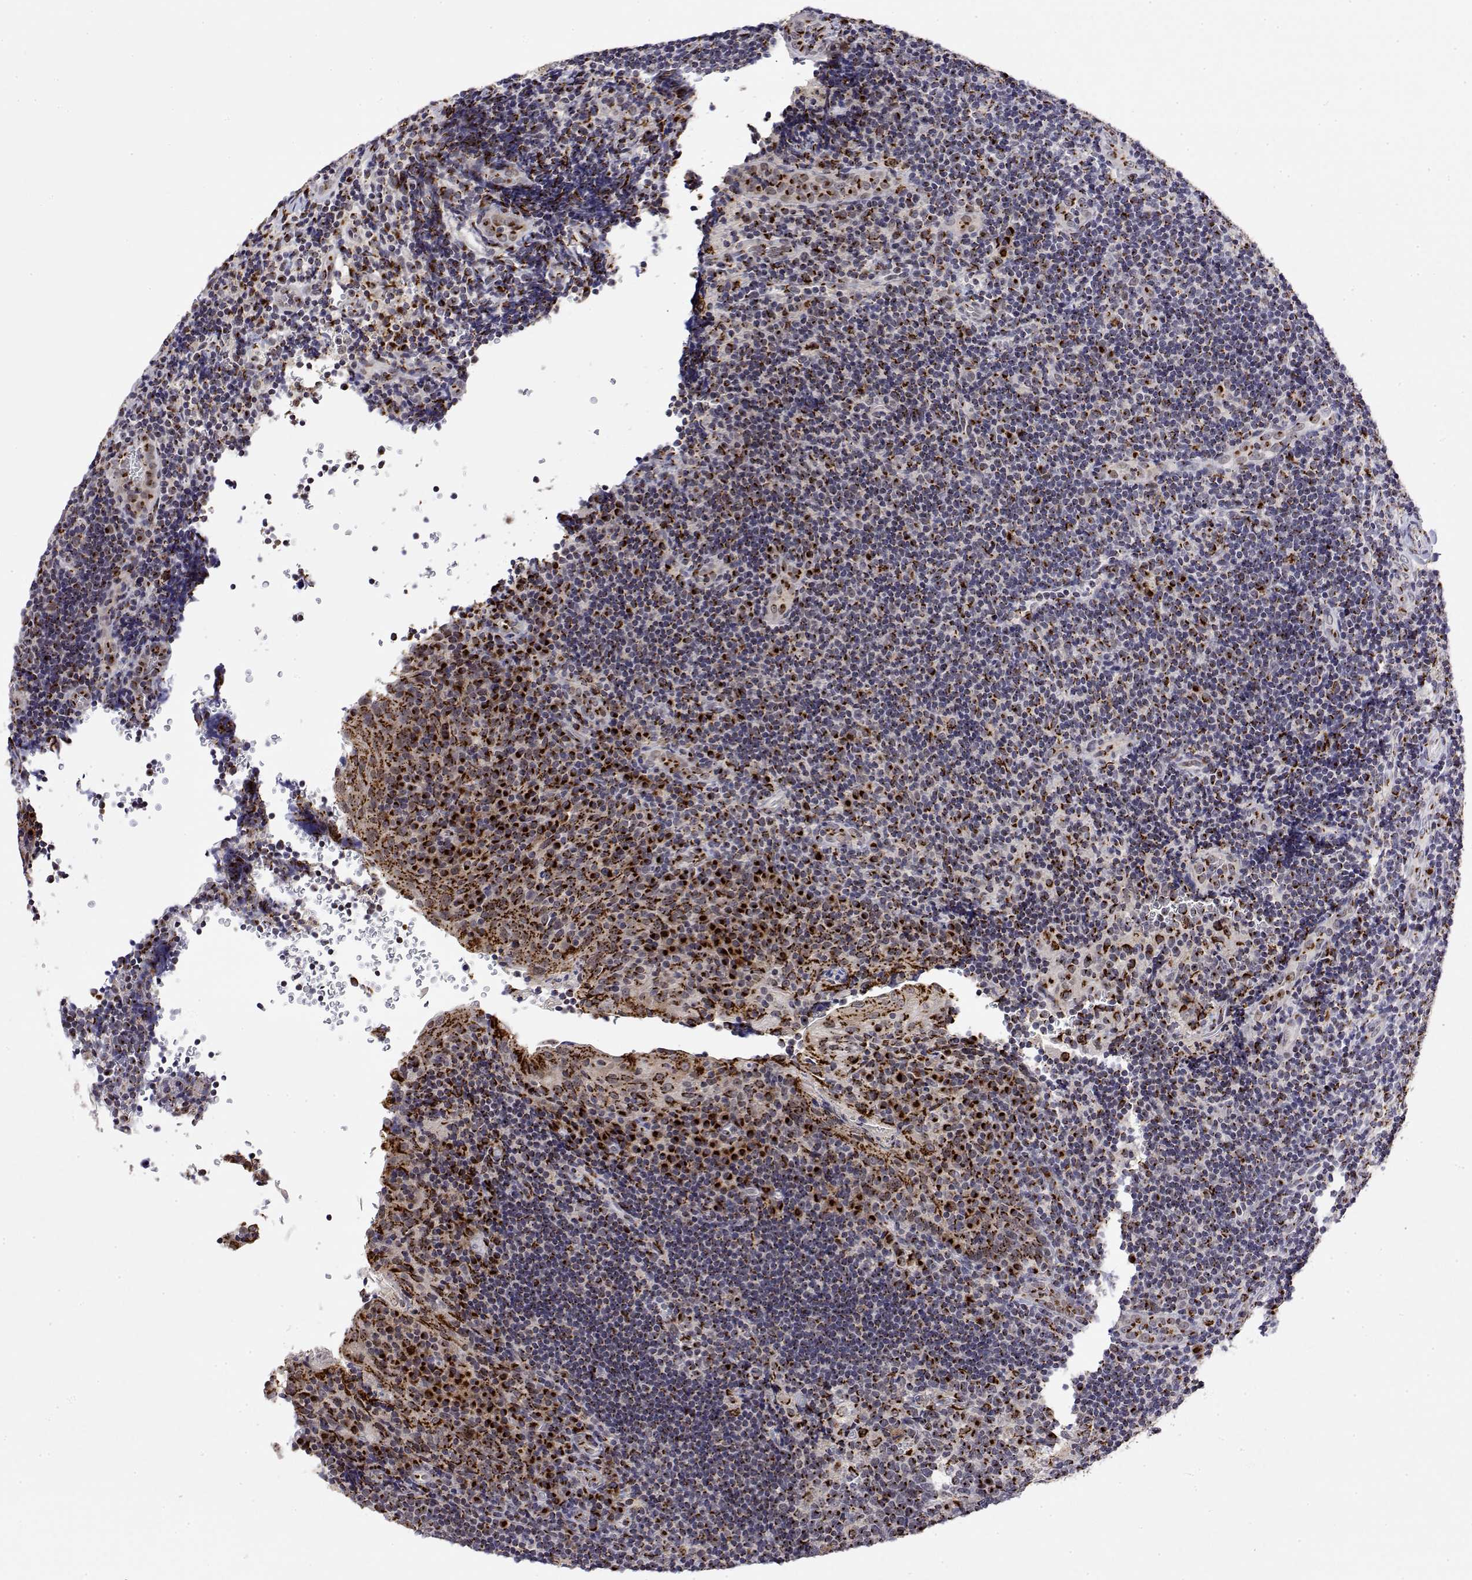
{"staining": {"intensity": "strong", "quantity": "25%-75%", "location": "cytoplasmic/membranous"}, "tissue": "tonsil", "cell_type": "Germinal center cells", "image_type": "normal", "snomed": [{"axis": "morphology", "description": "Normal tissue, NOS"}, {"axis": "topography", "description": "Tonsil"}], "caption": "This photomicrograph shows benign tonsil stained with immunohistochemistry to label a protein in brown. The cytoplasmic/membranous of germinal center cells show strong positivity for the protein. Nuclei are counter-stained blue.", "gene": "YIPF3", "patient": {"sex": "male", "age": 17}}